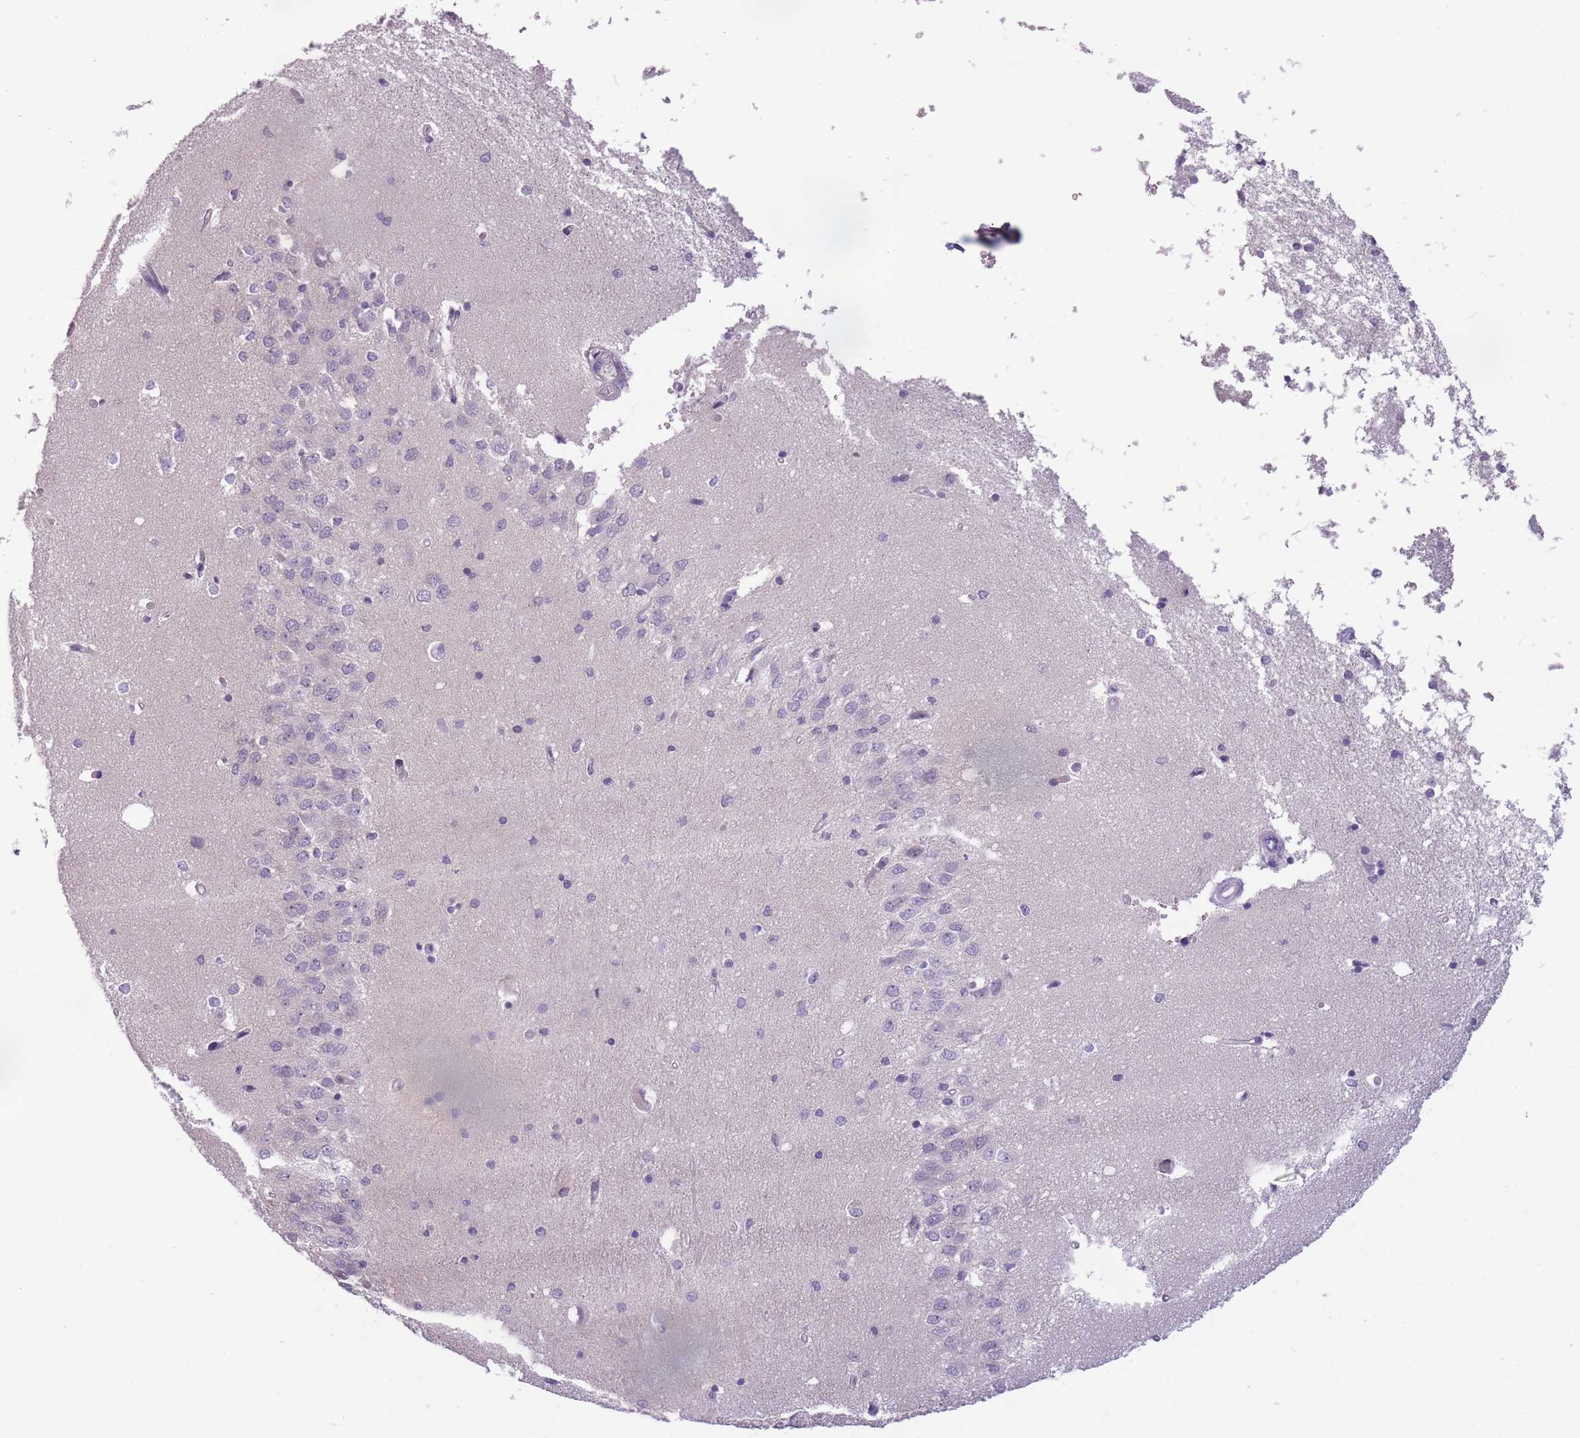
{"staining": {"intensity": "negative", "quantity": "none", "location": "none"}, "tissue": "hippocampus", "cell_type": "Glial cells", "image_type": "normal", "snomed": [{"axis": "morphology", "description": "Normal tissue, NOS"}, {"axis": "topography", "description": "Hippocampus"}], "caption": "An immunohistochemistry (IHC) photomicrograph of normal hippocampus is shown. There is no staining in glial cells of hippocampus.", "gene": "TMEM236", "patient": {"sex": "male", "age": 45}}